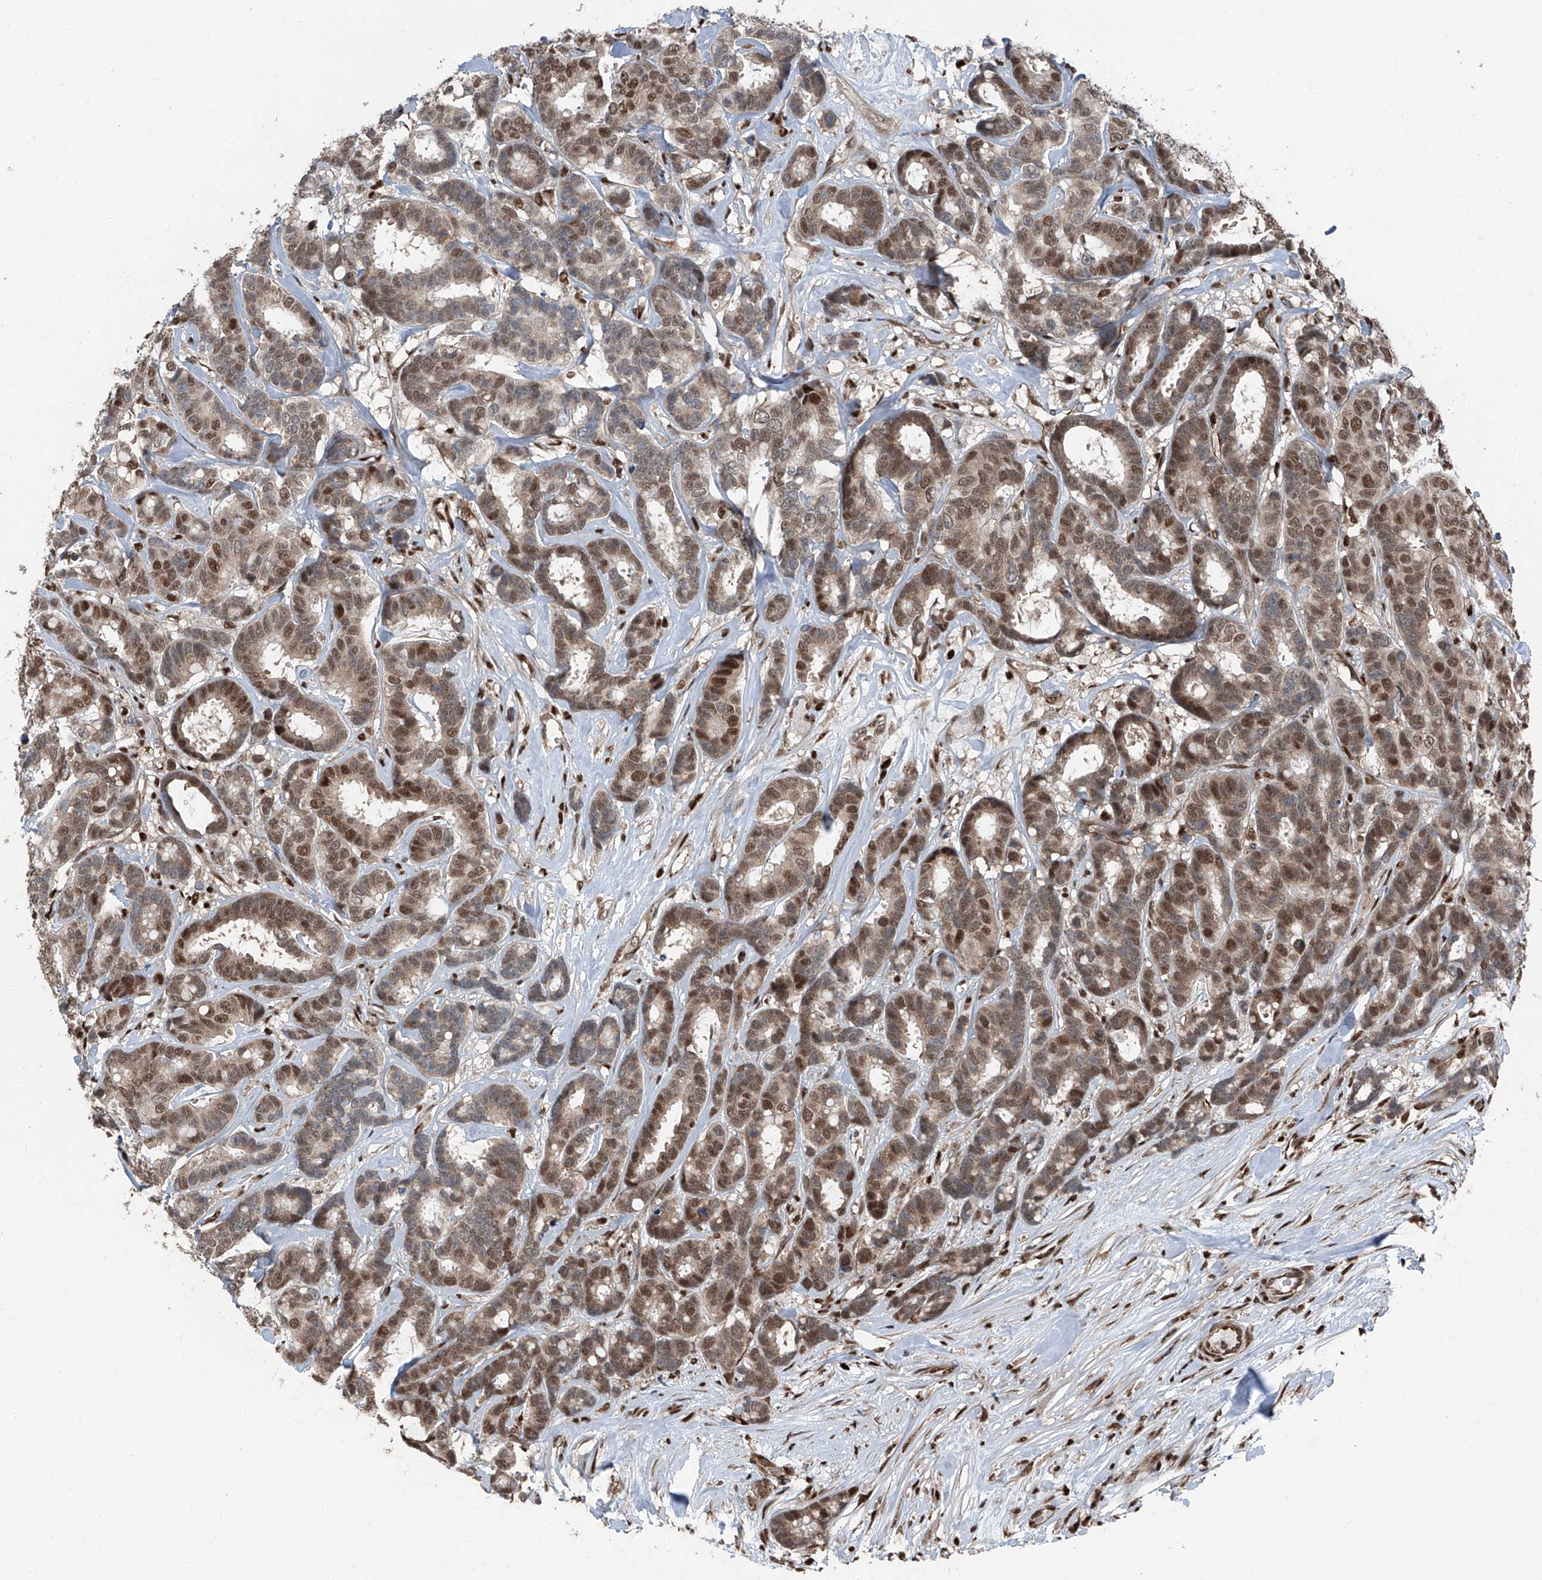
{"staining": {"intensity": "moderate", "quantity": ">75%", "location": "nuclear"}, "tissue": "breast cancer", "cell_type": "Tumor cells", "image_type": "cancer", "snomed": [{"axis": "morphology", "description": "Duct carcinoma"}, {"axis": "topography", "description": "Breast"}], "caption": "Human infiltrating ductal carcinoma (breast) stained with a brown dye shows moderate nuclear positive staining in approximately >75% of tumor cells.", "gene": "FKBP5", "patient": {"sex": "female", "age": 87}}